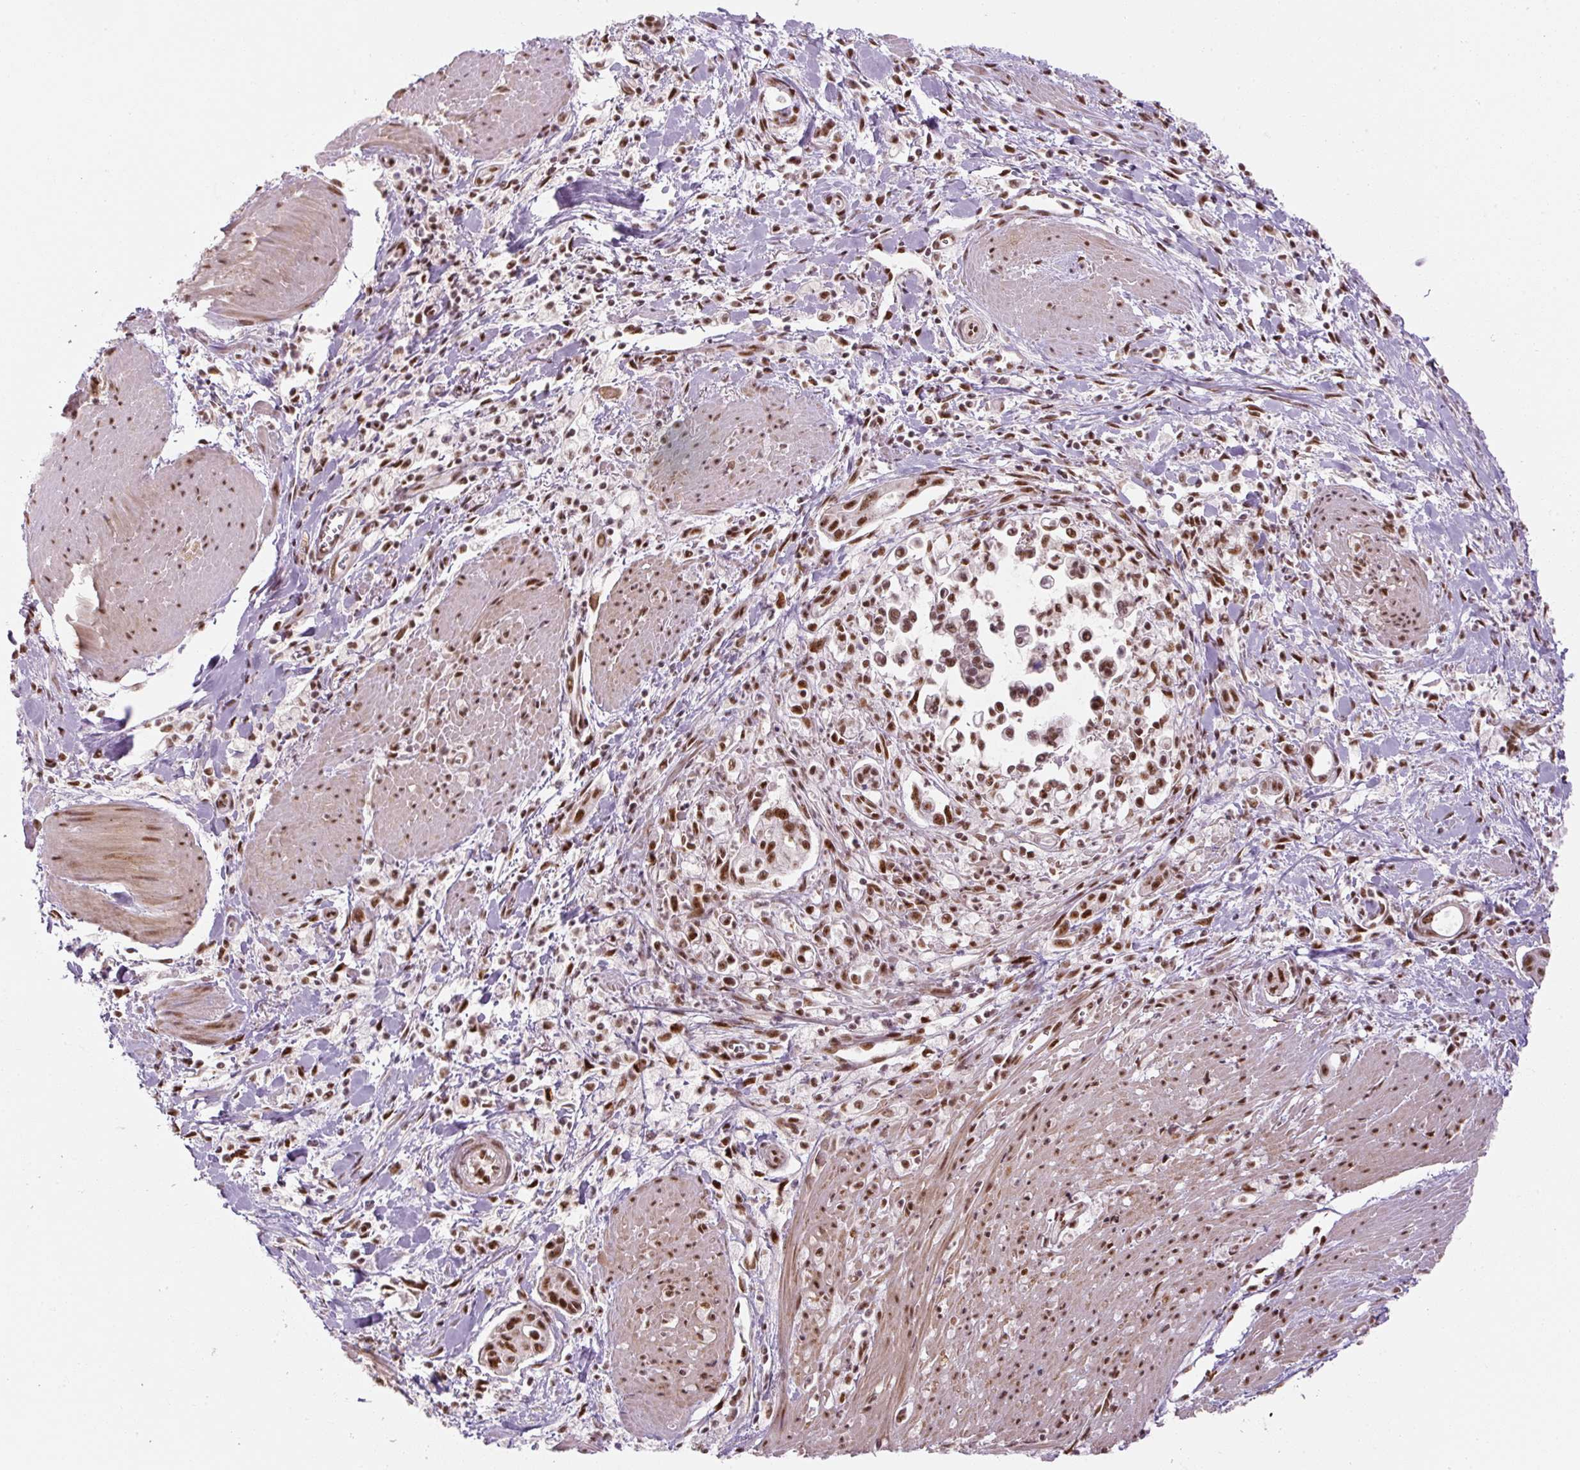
{"staining": {"intensity": "moderate", "quantity": ">75%", "location": "nuclear"}, "tissue": "pancreatic cancer", "cell_type": "Tumor cells", "image_type": "cancer", "snomed": [{"axis": "morphology", "description": "Adenocarcinoma, NOS"}, {"axis": "topography", "description": "Pancreas"}], "caption": "Immunohistochemical staining of human pancreatic cancer shows moderate nuclear protein staining in about >75% of tumor cells.", "gene": "U2AF2", "patient": {"sex": "male", "age": 78}}